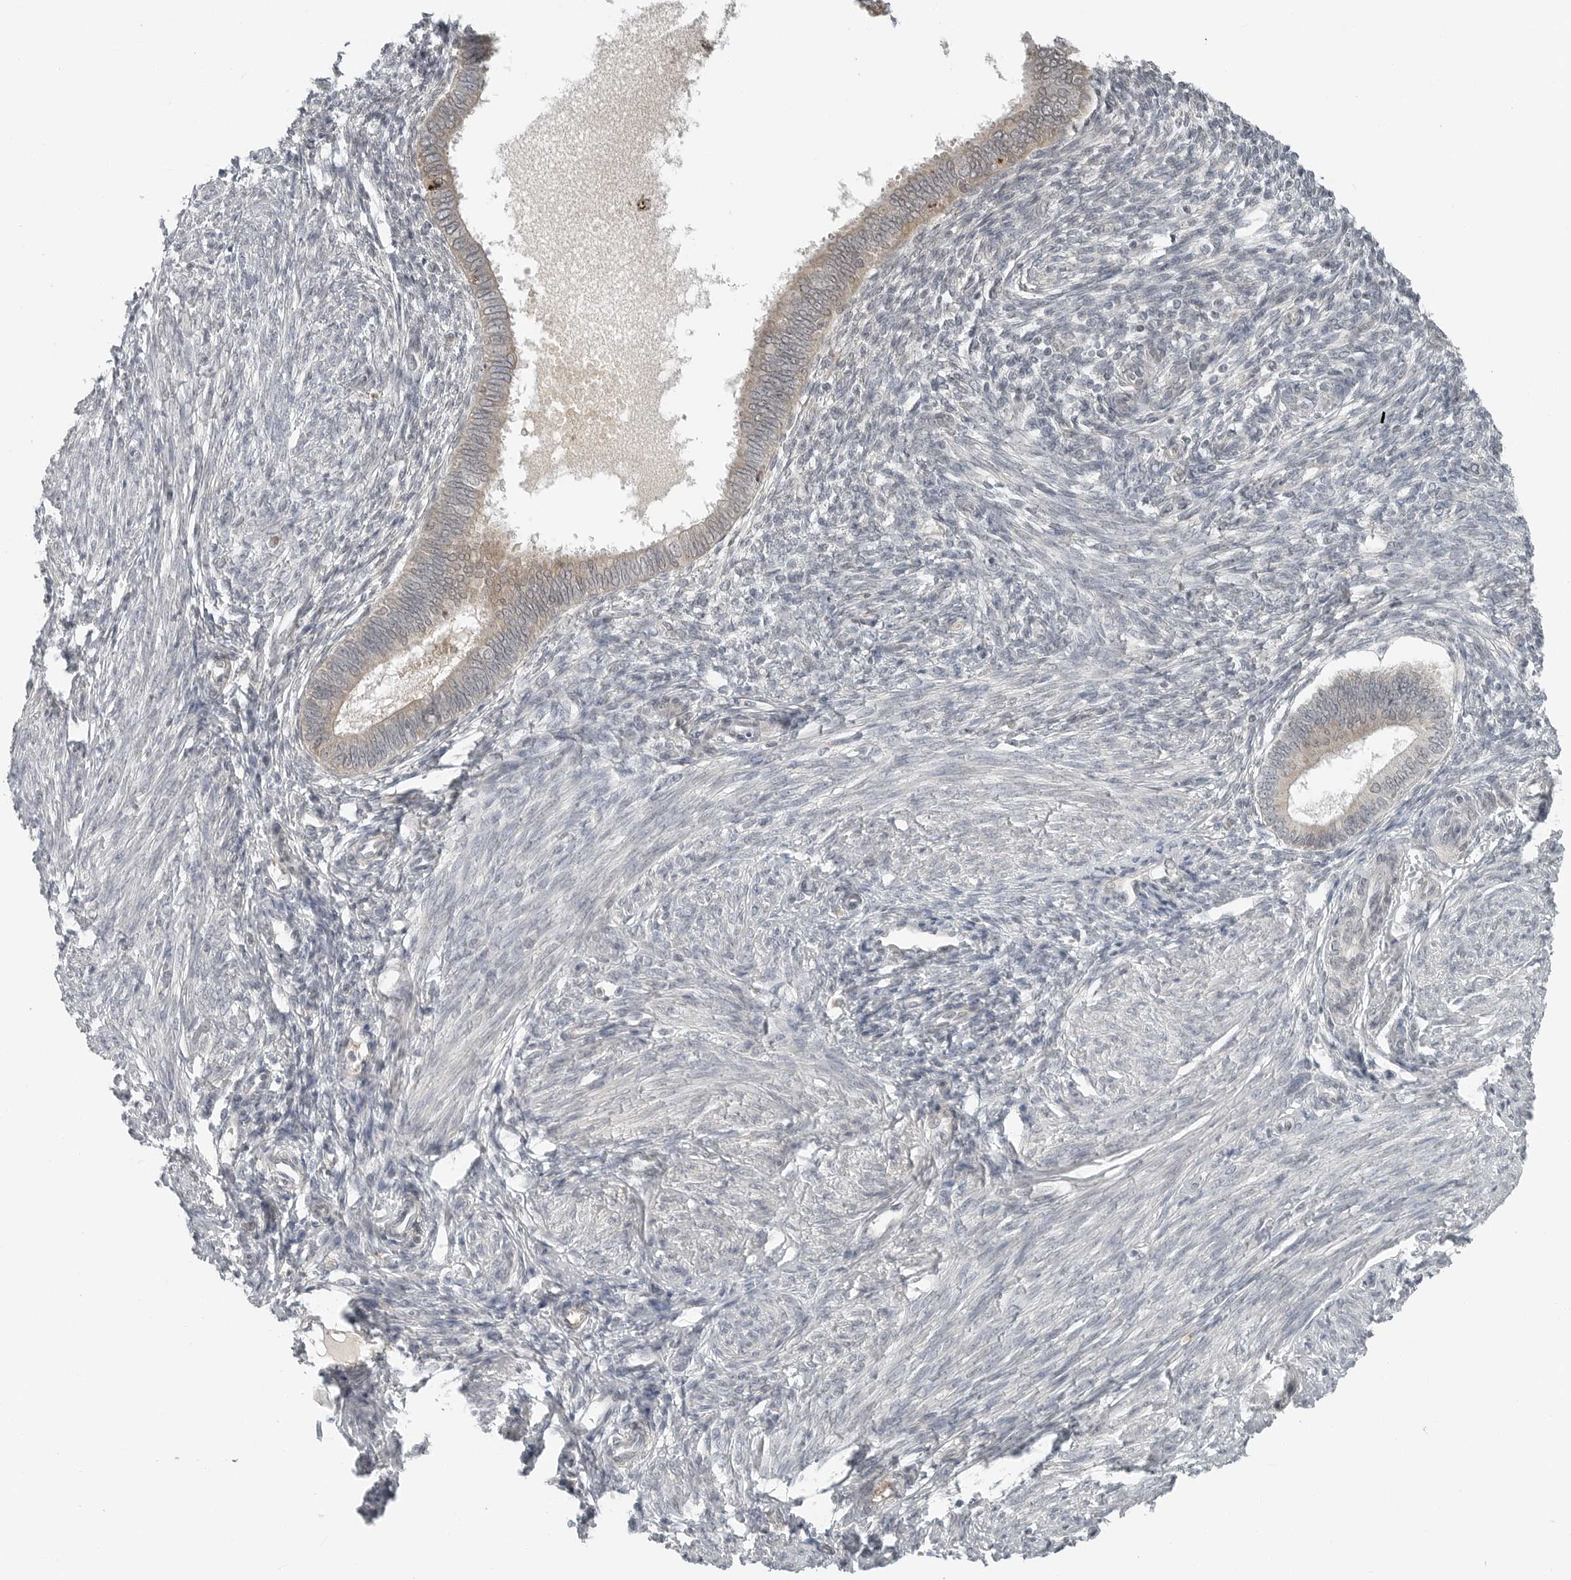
{"staining": {"intensity": "negative", "quantity": "none", "location": "none"}, "tissue": "endometrium", "cell_type": "Cells in endometrial stroma", "image_type": "normal", "snomed": [{"axis": "morphology", "description": "Normal tissue, NOS"}, {"axis": "topography", "description": "Endometrium"}], "caption": "Immunohistochemical staining of normal human endometrium shows no significant expression in cells in endometrial stroma.", "gene": "FCRLB", "patient": {"sex": "female", "age": 46}}